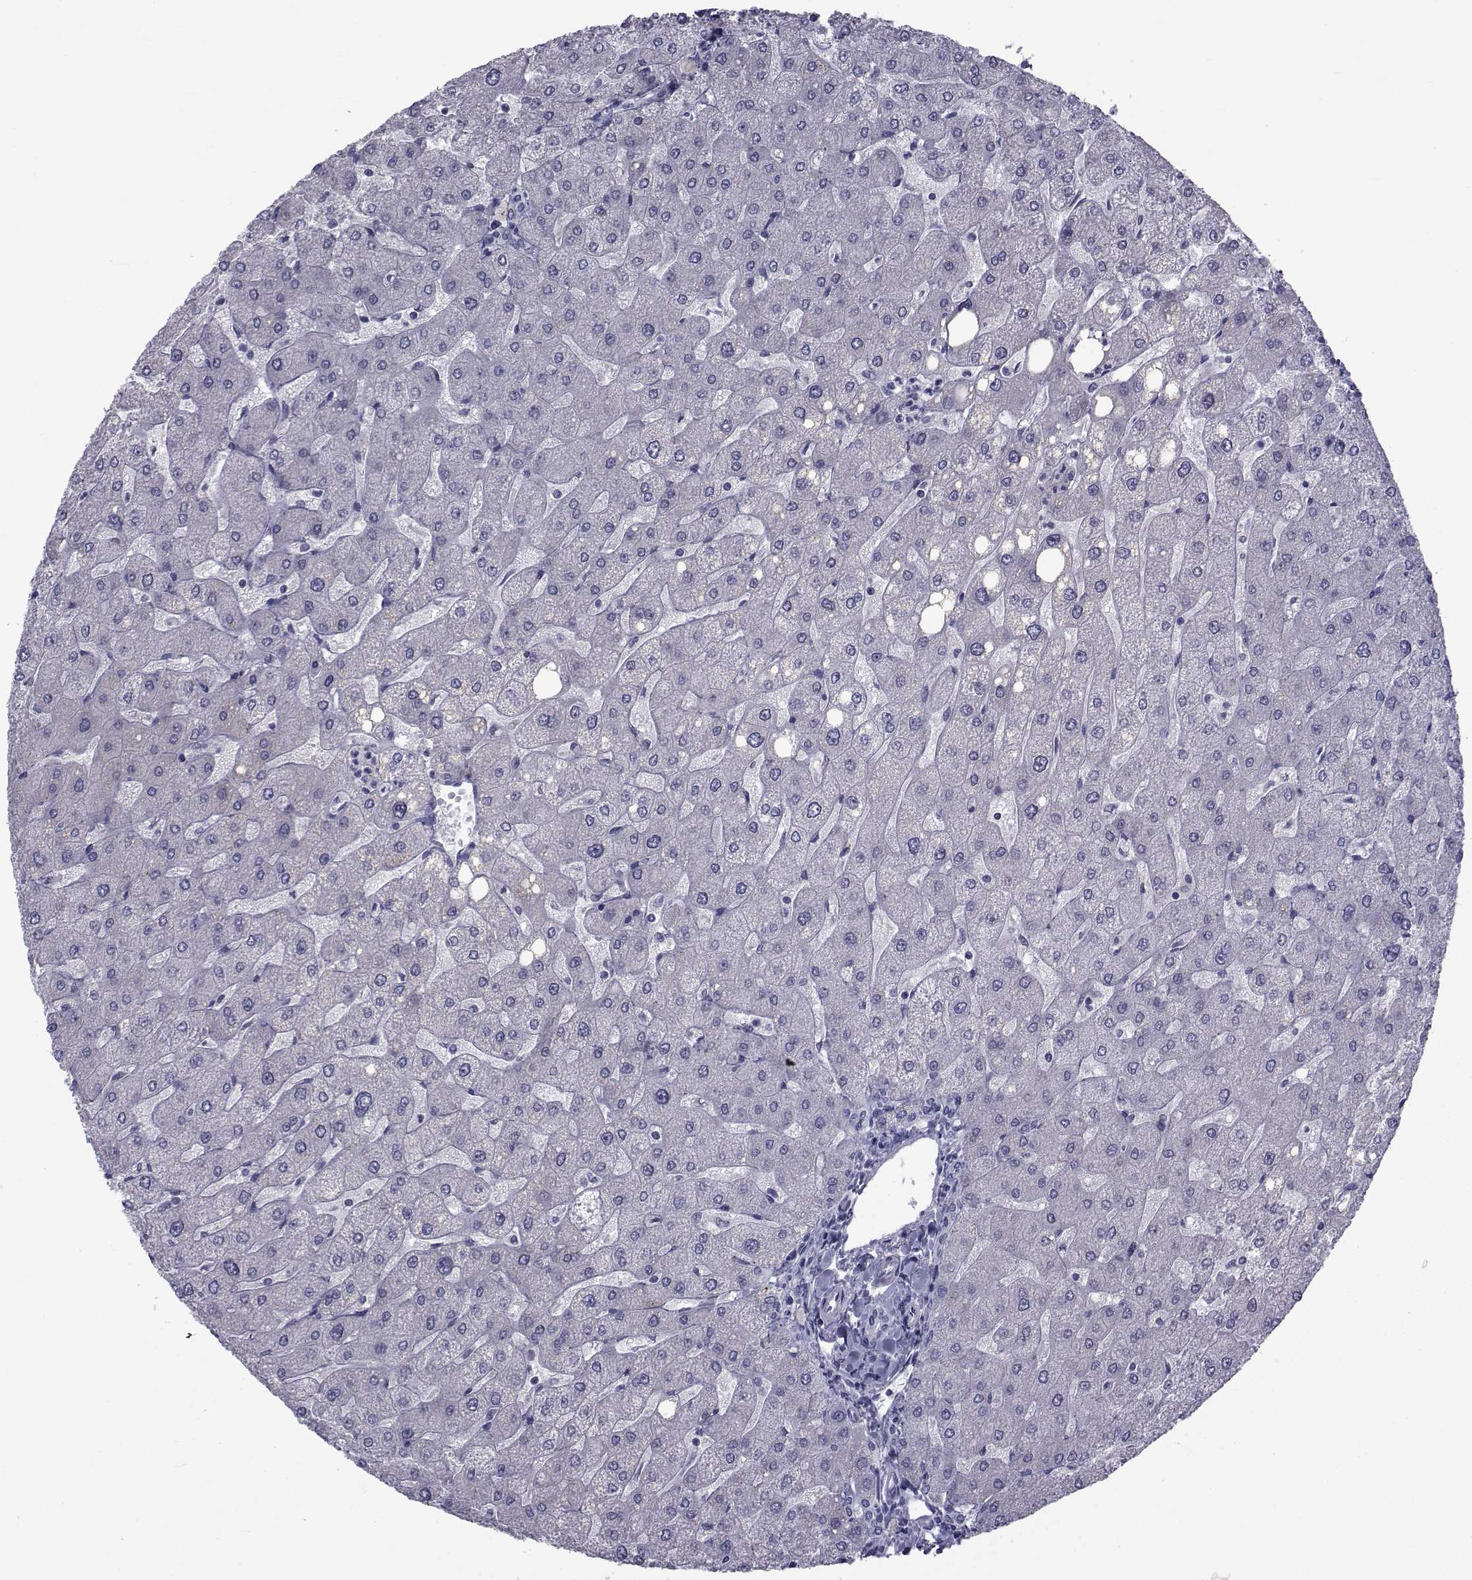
{"staining": {"intensity": "negative", "quantity": "none", "location": "none"}, "tissue": "liver", "cell_type": "Cholangiocytes", "image_type": "normal", "snomed": [{"axis": "morphology", "description": "Normal tissue, NOS"}, {"axis": "topography", "description": "Liver"}], "caption": "Immunohistochemistry (IHC) histopathology image of normal liver stained for a protein (brown), which shows no expression in cholangiocytes.", "gene": "FDXR", "patient": {"sex": "male", "age": 67}}